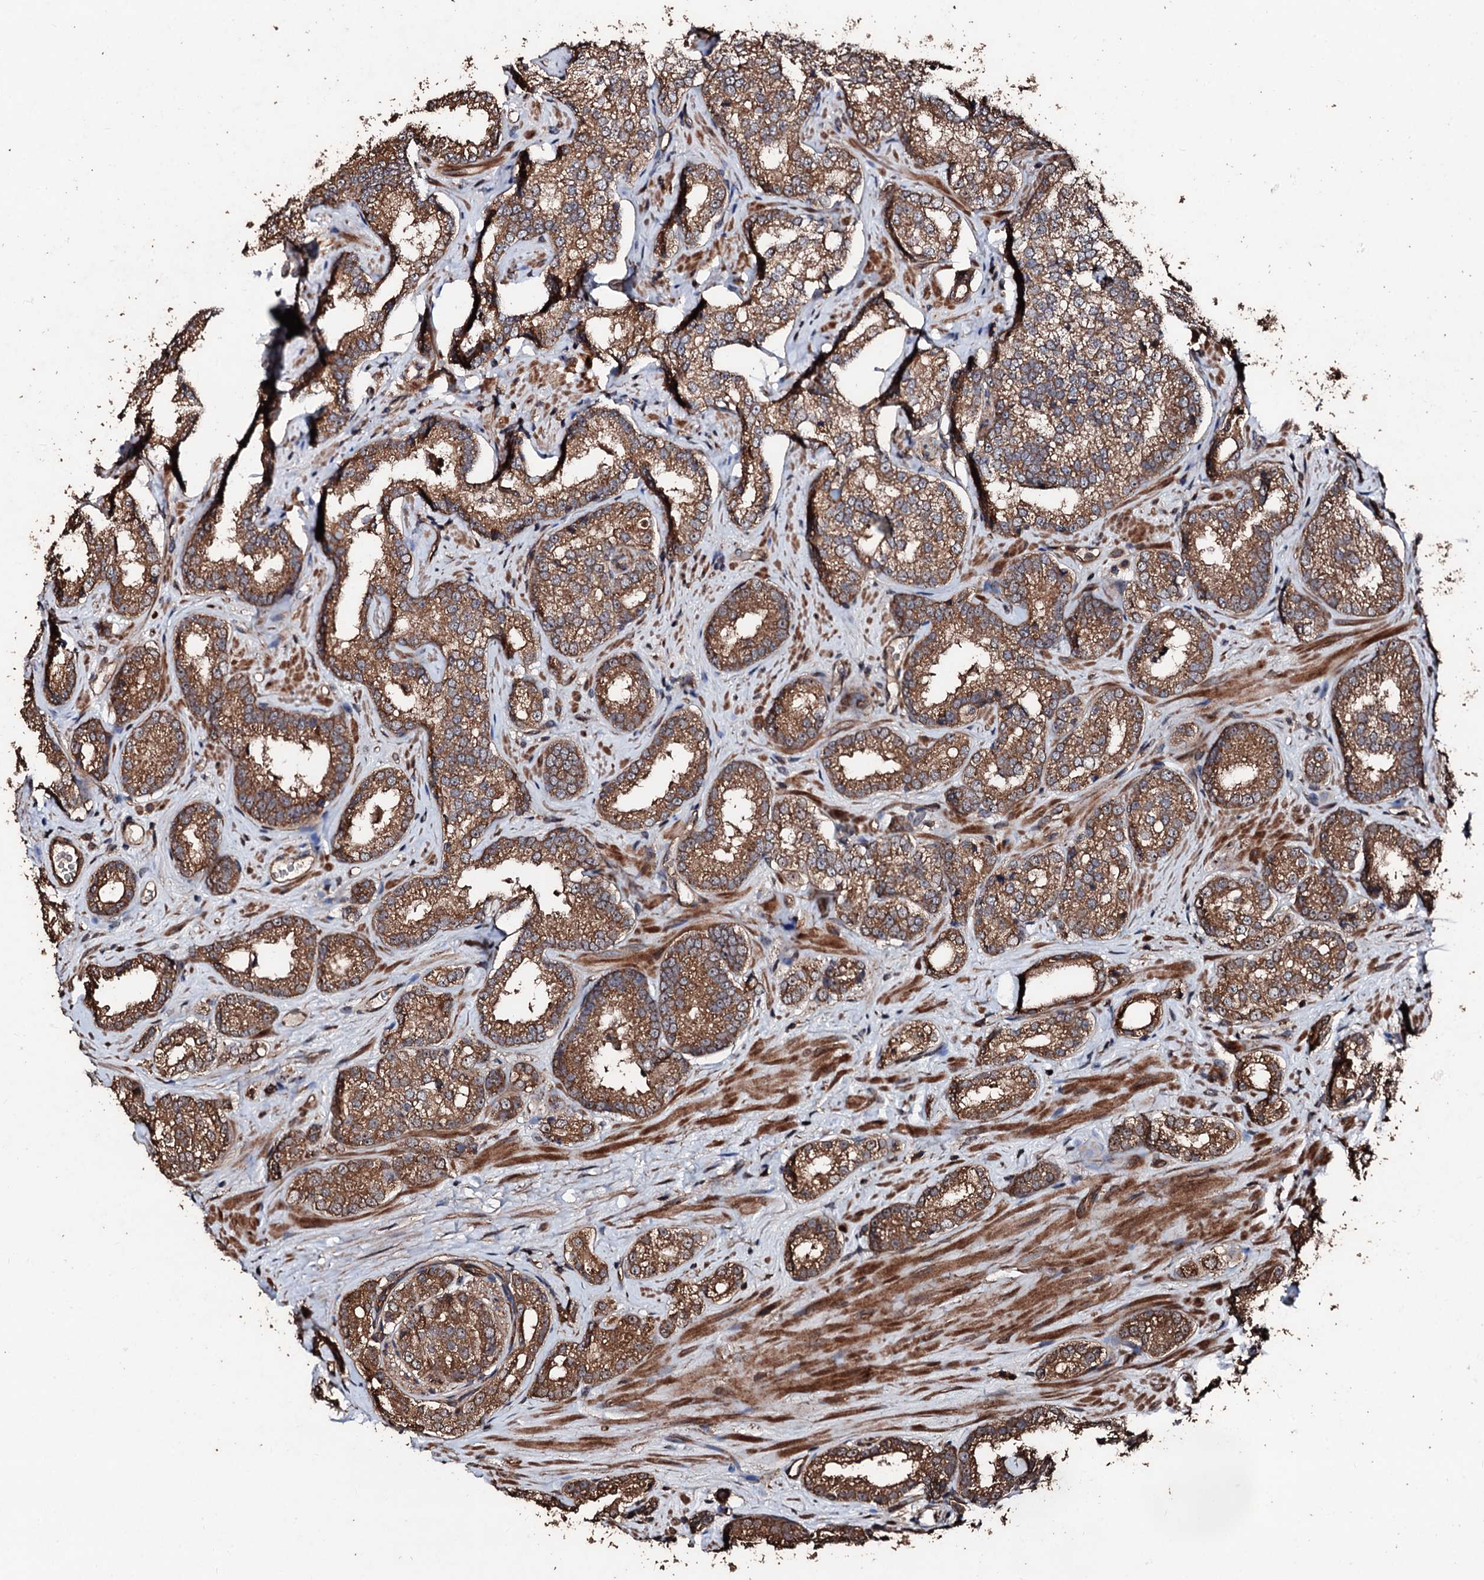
{"staining": {"intensity": "moderate", "quantity": ">75%", "location": "cytoplasmic/membranous"}, "tissue": "prostate cancer", "cell_type": "Tumor cells", "image_type": "cancer", "snomed": [{"axis": "morphology", "description": "Normal tissue, NOS"}, {"axis": "morphology", "description": "Adenocarcinoma, High grade"}, {"axis": "topography", "description": "Prostate"}], "caption": "Immunohistochemistry staining of prostate cancer, which reveals medium levels of moderate cytoplasmic/membranous expression in approximately >75% of tumor cells indicating moderate cytoplasmic/membranous protein positivity. The staining was performed using DAB (3,3'-diaminobenzidine) (brown) for protein detection and nuclei were counterstained in hematoxylin (blue).", "gene": "KIF18A", "patient": {"sex": "male", "age": 83}}